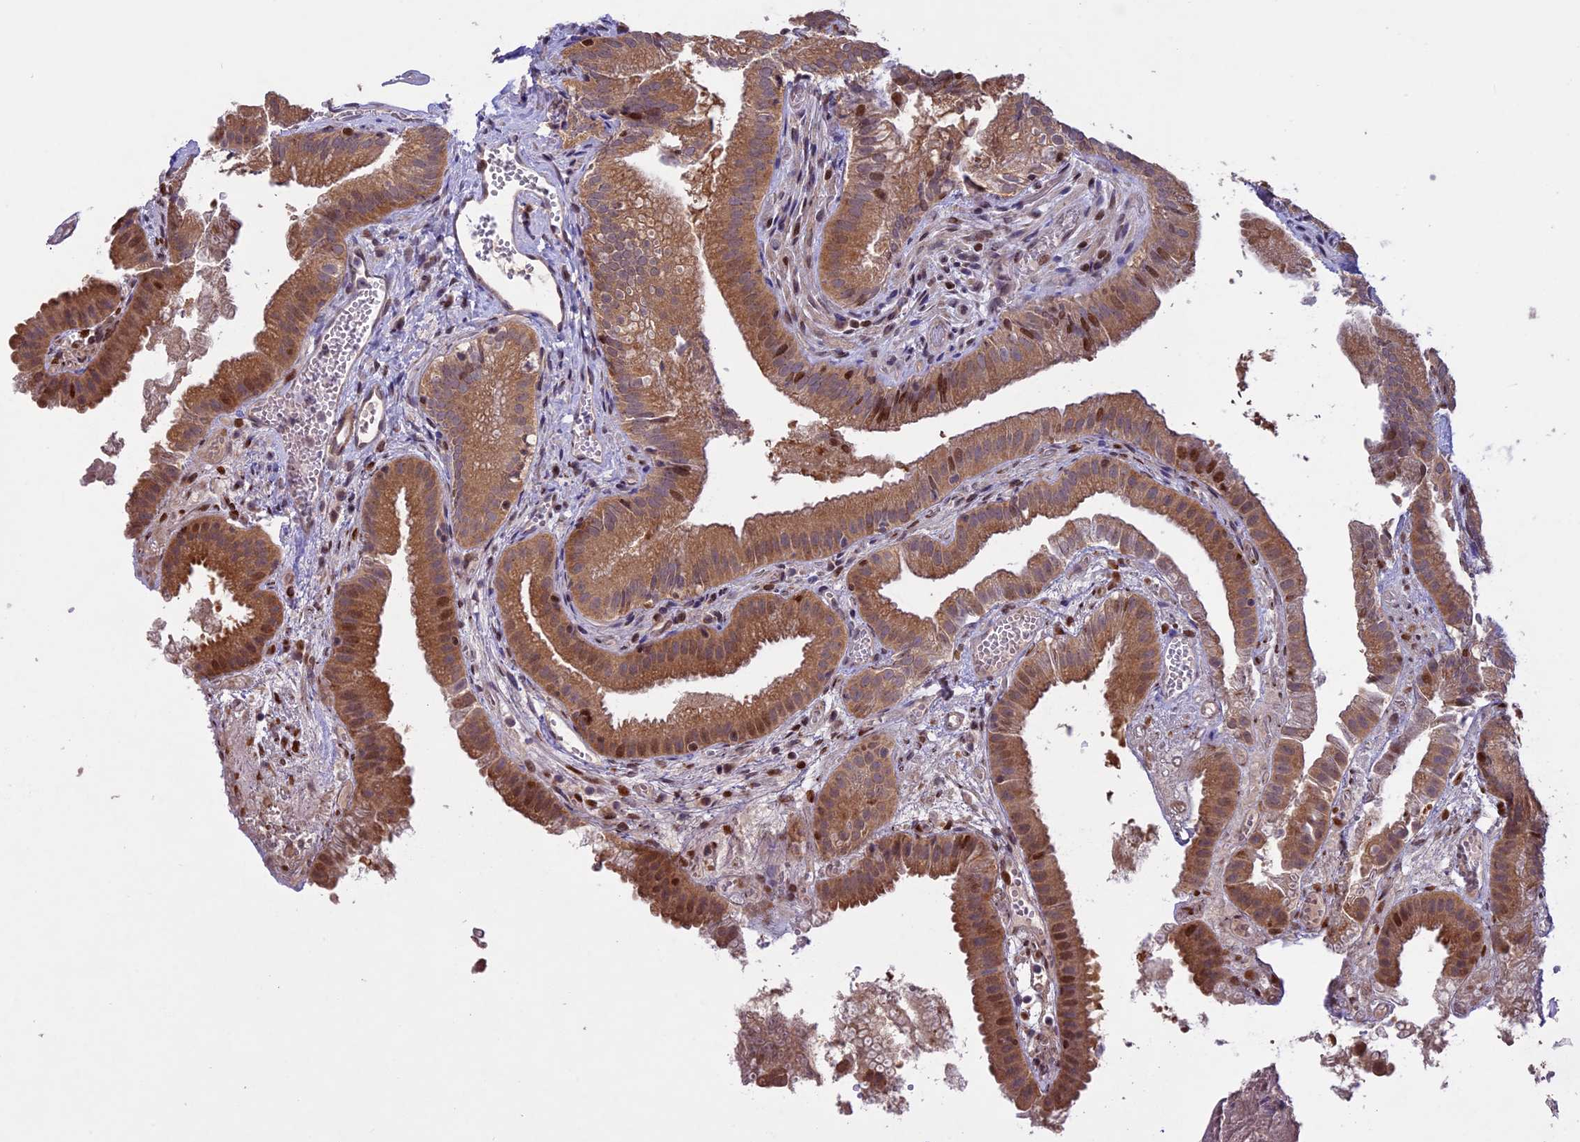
{"staining": {"intensity": "moderate", "quantity": ">75%", "location": "cytoplasmic/membranous,nuclear"}, "tissue": "gallbladder", "cell_type": "Glandular cells", "image_type": "normal", "snomed": [{"axis": "morphology", "description": "Normal tissue, NOS"}, {"axis": "topography", "description": "Gallbladder"}], "caption": "Immunohistochemistry (DAB (3,3'-diaminobenzidine)) staining of normal gallbladder shows moderate cytoplasmic/membranous,nuclear protein staining in about >75% of glandular cells. (DAB = brown stain, brightfield microscopy at high magnification).", "gene": "MAN2C1", "patient": {"sex": "female", "age": 30}}